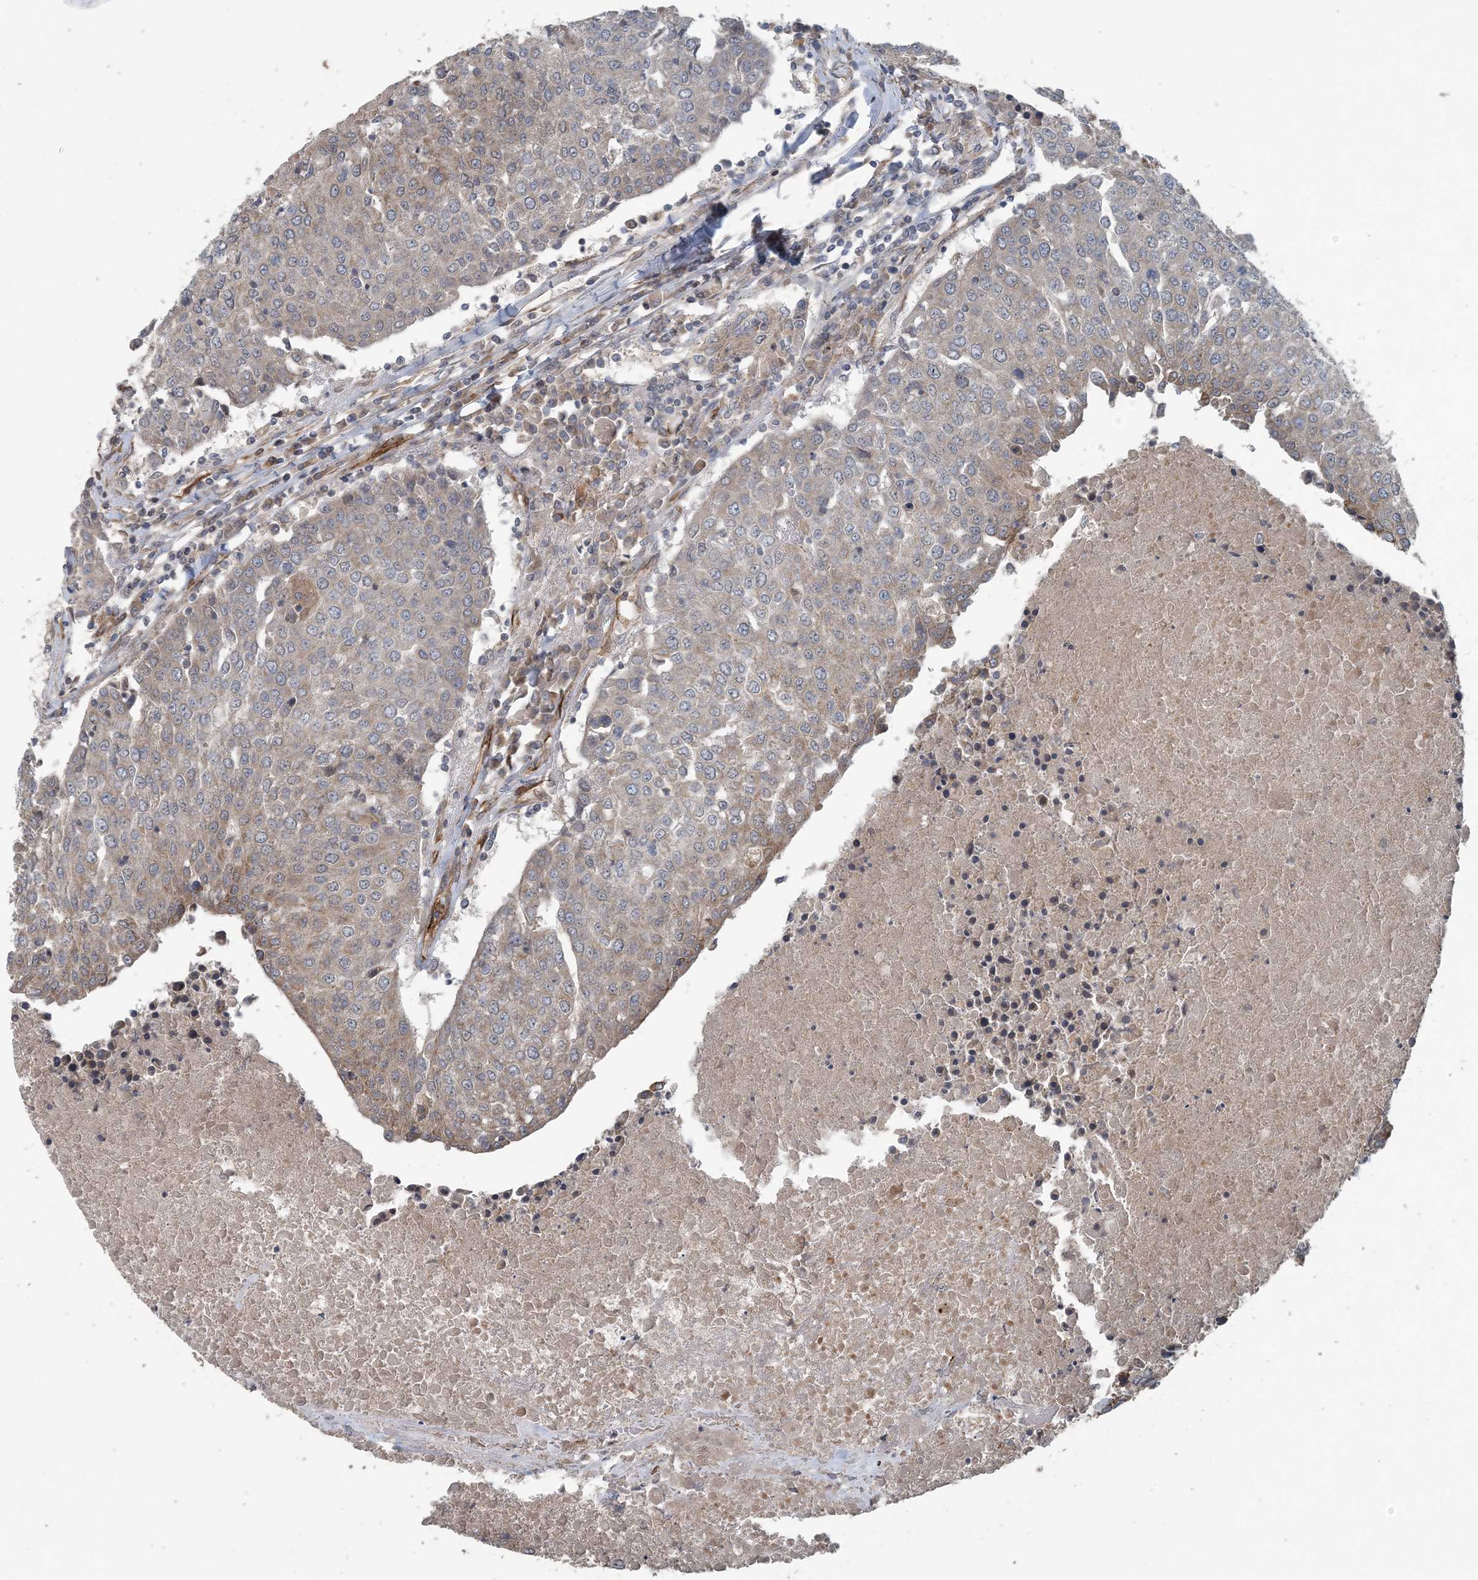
{"staining": {"intensity": "weak", "quantity": "<25%", "location": "cytoplasmic/membranous"}, "tissue": "urothelial cancer", "cell_type": "Tumor cells", "image_type": "cancer", "snomed": [{"axis": "morphology", "description": "Urothelial carcinoma, High grade"}, {"axis": "topography", "description": "Urinary bladder"}], "caption": "Urothelial cancer stained for a protein using immunohistochemistry exhibits no staining tumor cells.", "gene": "MYO9B", "patient": {"sex": "female", "age": 85}}